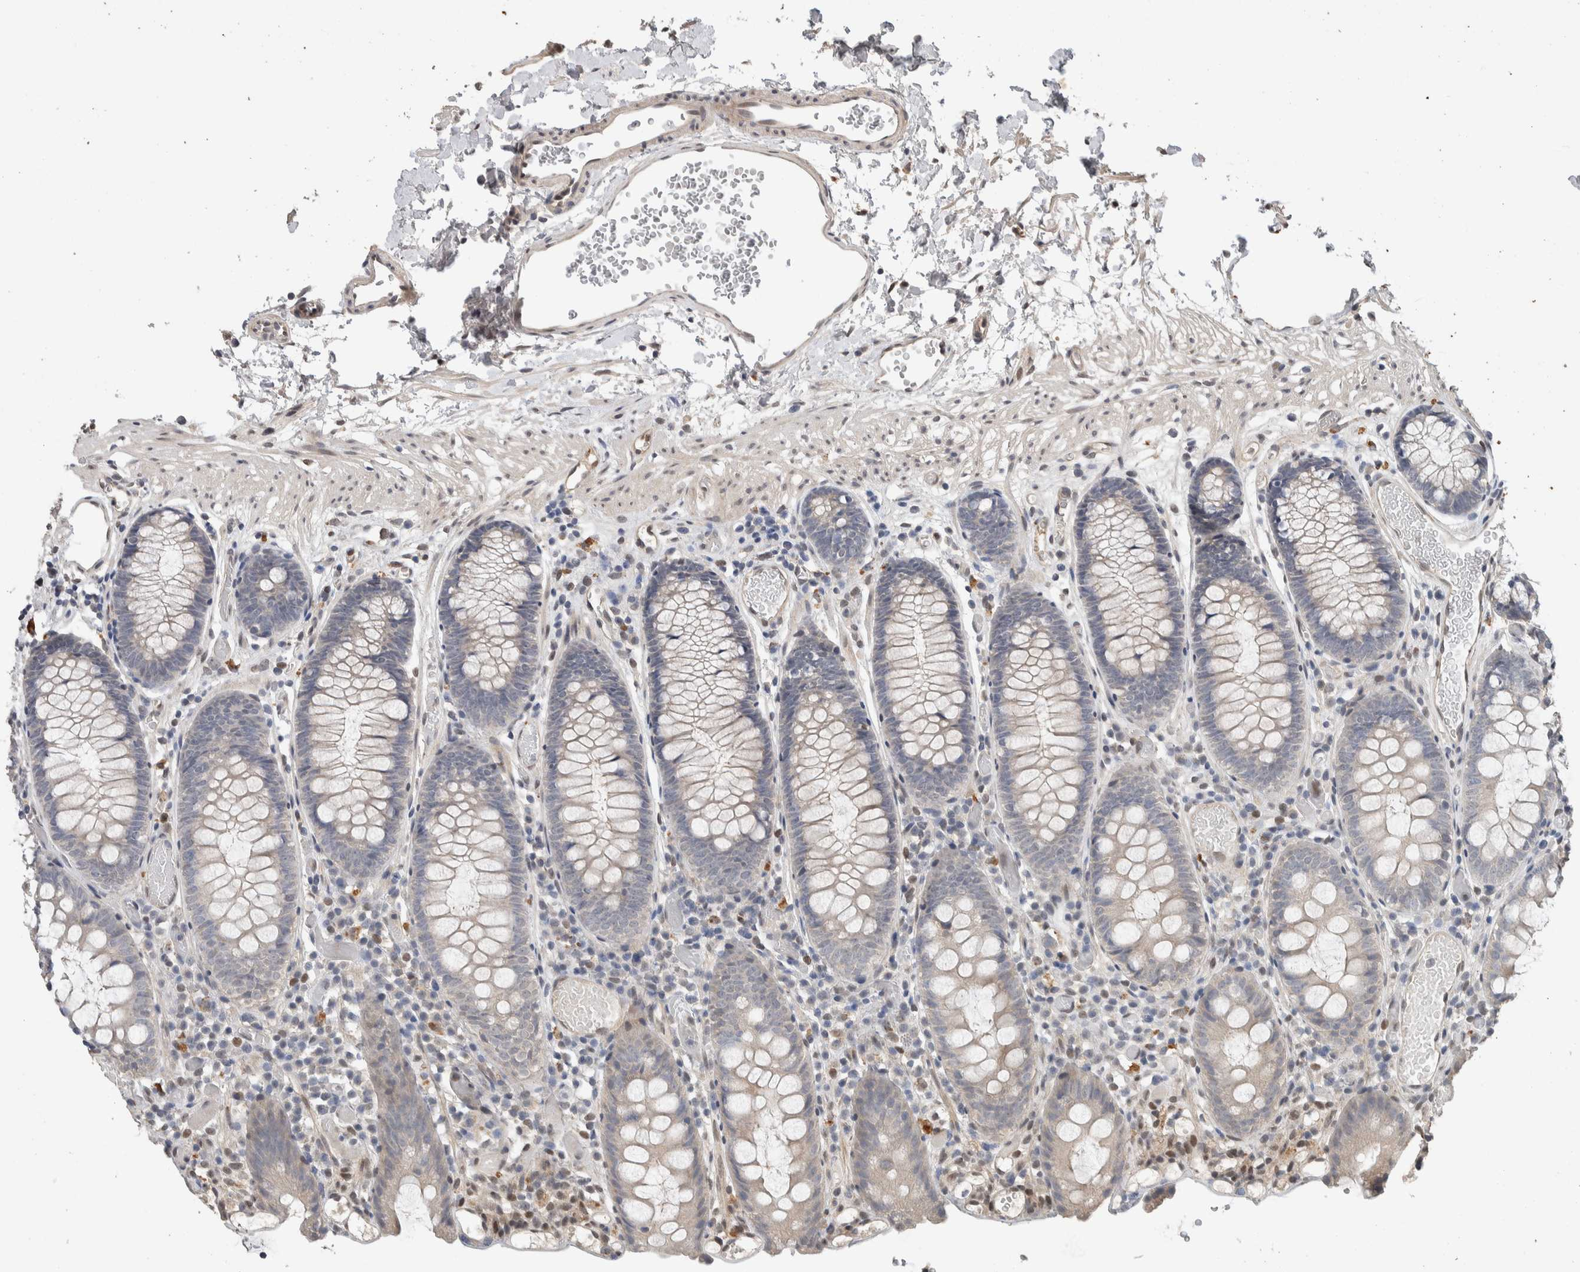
{"staining": {"intensity": "weak", "quantity": ">75%", "location": "cytoplasmic/membranous,nuclear"}, "tissue": "colon", "cell_type": "Endothelial cells", "image_type": "normal", "snomed": [{"axis": "morphology", "description": "Normal tissue, NOS"}, {"axis": "topography", "description": "Colon"}], "caption": "Immunohistochemistry photomicrograph of unremarkable colon: colon stained using immunohistochemistry exhibits low levels of weak protein expression localized specifically in the cytoplasmic/membranous,nuclear of endothelial cells, appearing as a cytoplasmic/membranous,nuclear brown color.", "gene": "CYSRT1", "patient": {"sex": "male", "age": 14}}